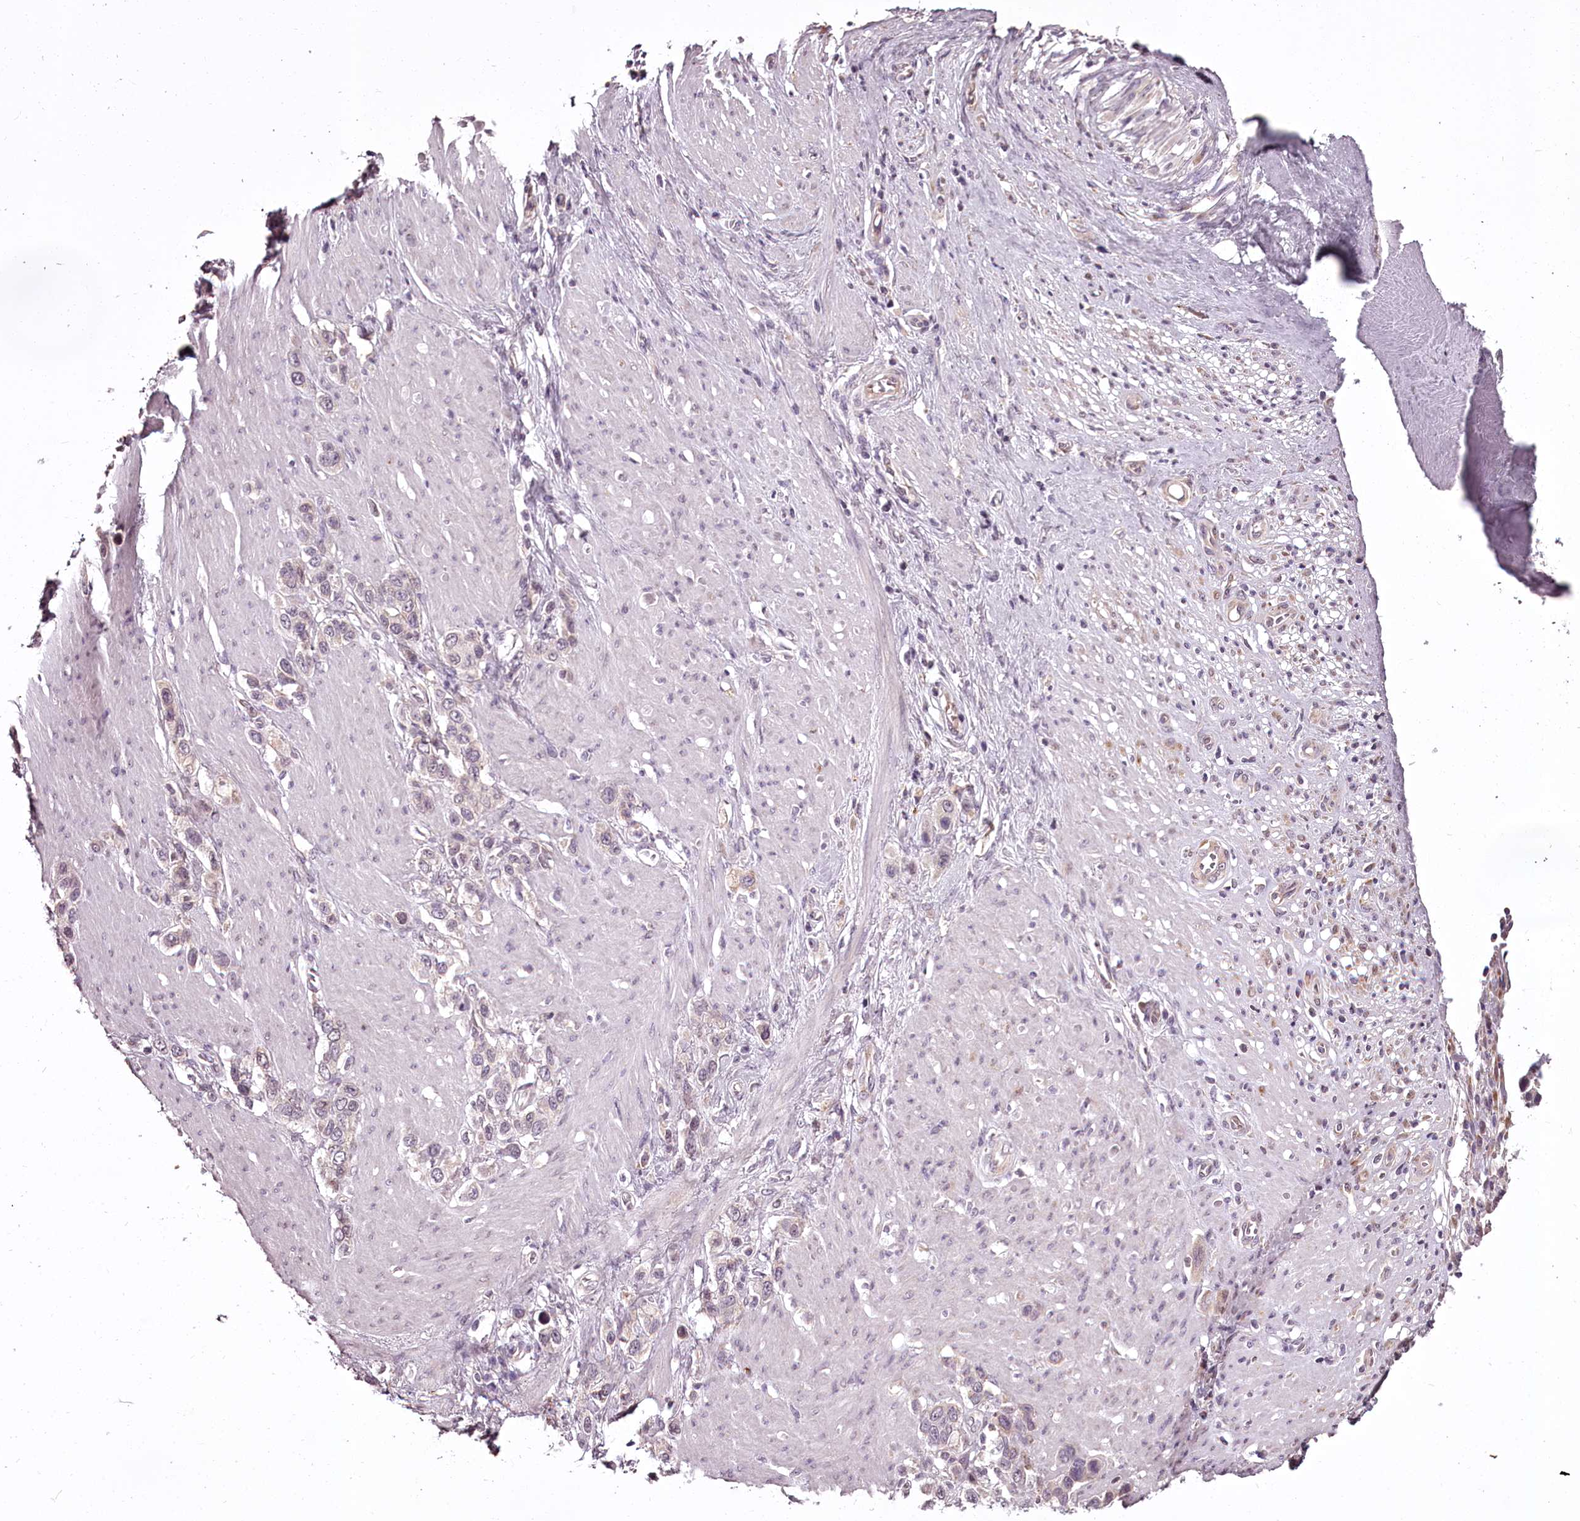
{"staining": {"intensity": "negative", "quantity": "none", "location": "none"}, "tissue": "stomach cancer", "cell_type": "Tumor cells", "image_type": "cancer", "snomed": [{"axis": "morphology", "description": "Adenocarcinoma, NOS"}, {"axis": "morphology", "description": "Adenocarcinoma, High grade"}, {"axis": "topography", "description": "Stomach, upper"}, {"axis": "topography", "description": "Stomach, lower"}], "caption": "The histopathology image reveals no staining of tumor cells in high-grade adenocarcinoma (stomach). (Stains: DAB (3,3'-diaminobenzidine) IHC with hematoxylin counter stain, Microscopy: brightfield microscopy at high magnification).", "gene": "CCDC92", "patient": {"sex": "female", "age": 65}}